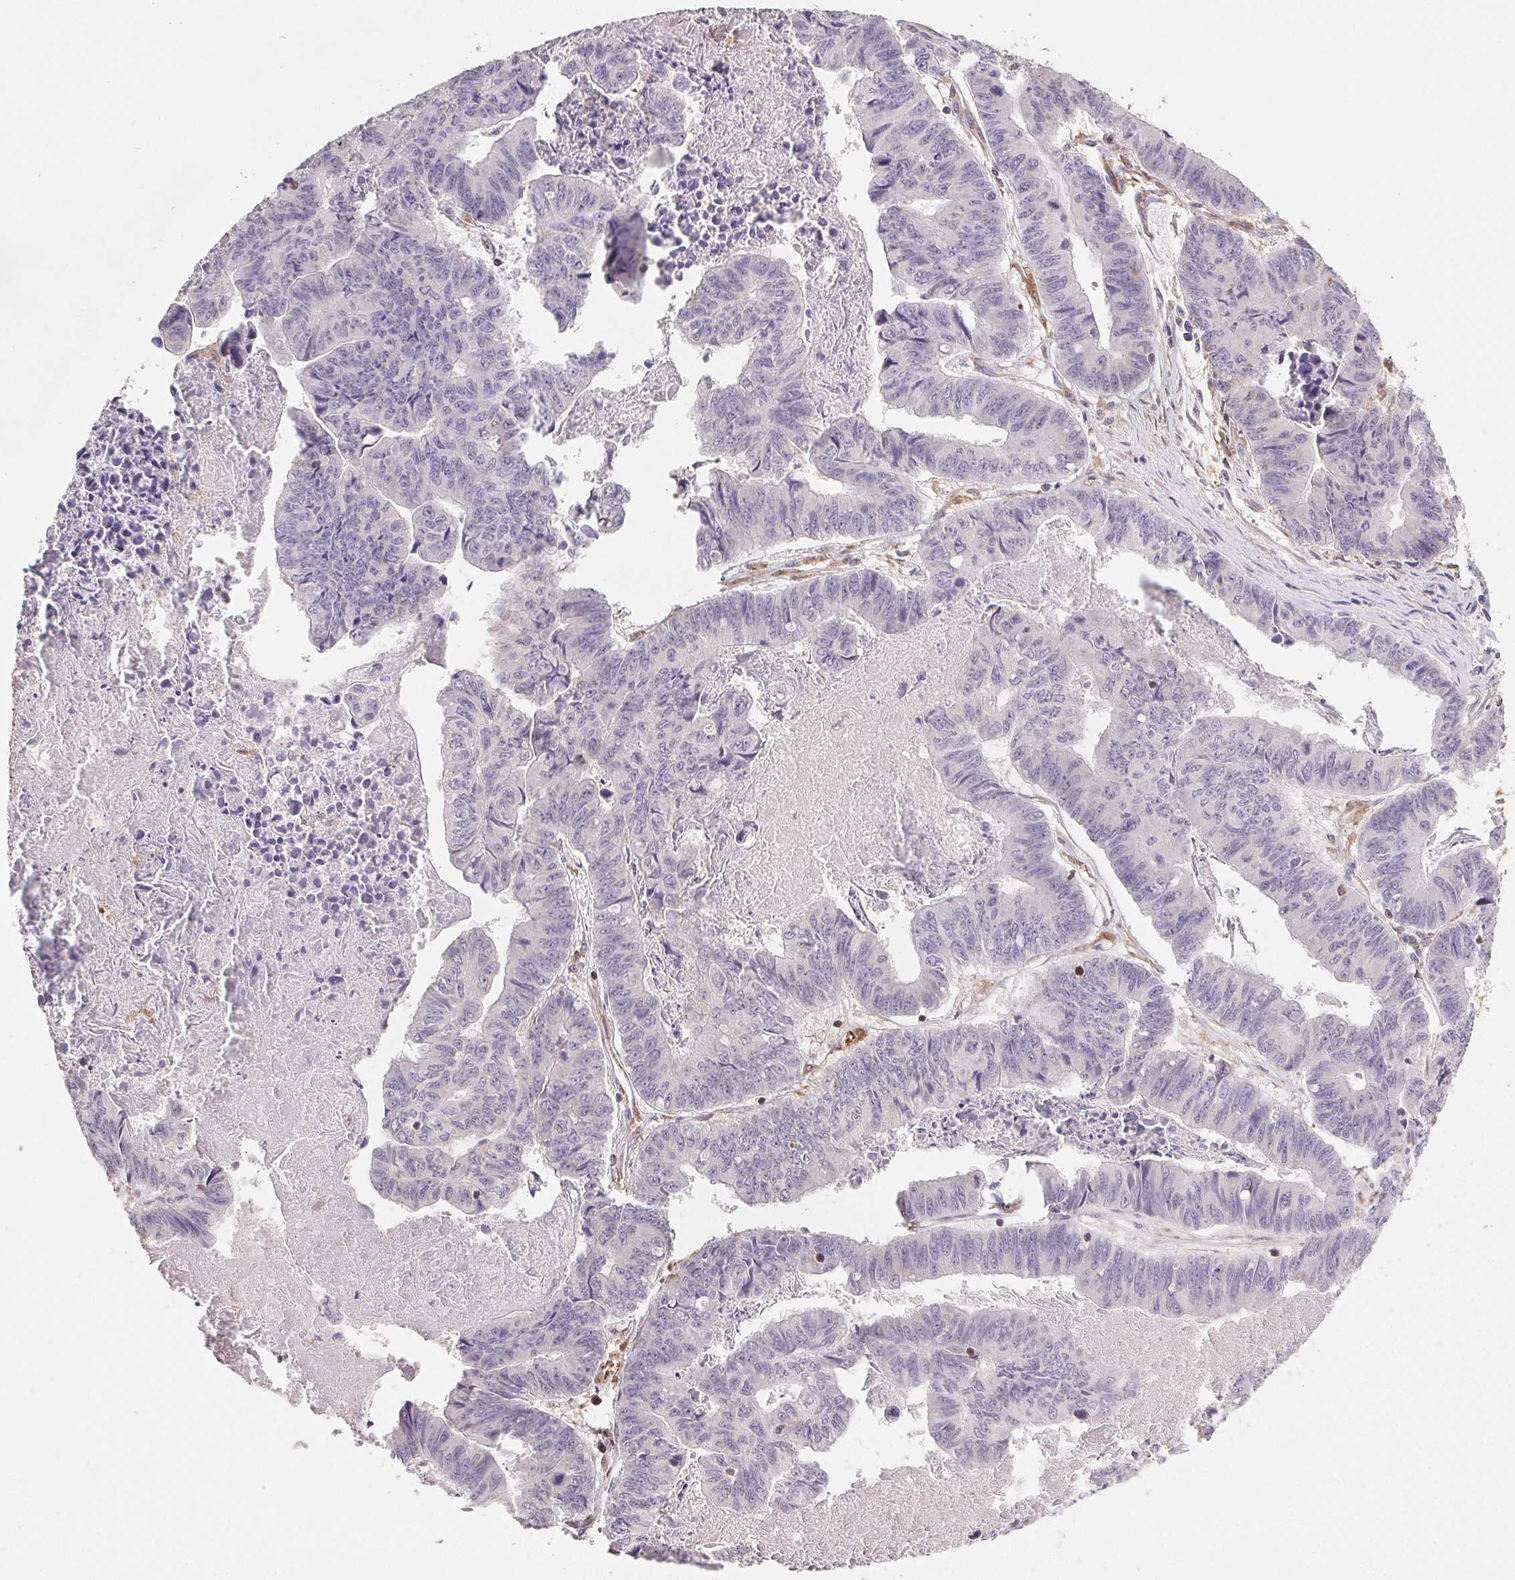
{"staining": {"intensity": "negative", "quantity": "none", "location": "none"}, "tissue": "stomach cancer", "cell_type": "Tumor cells", "image_type": "cancer", "snomed": [{"axis": "morphology", "description": "Adenocarcinoma, NOS"}, {"axis": "topography", "description": "Stomach, lower"}], "caption": "A high-resolution histopathology image shows IHC staining of adenocarcinoma (stomach), which demonstrates no significant staining in tumor cells. (DAB (3,3'-diaminobenzidine) IHC visualized using brightfield microscopy, high magnification).", "gene": "GBP1", "patient": {"sex": "male", "age": 77}}